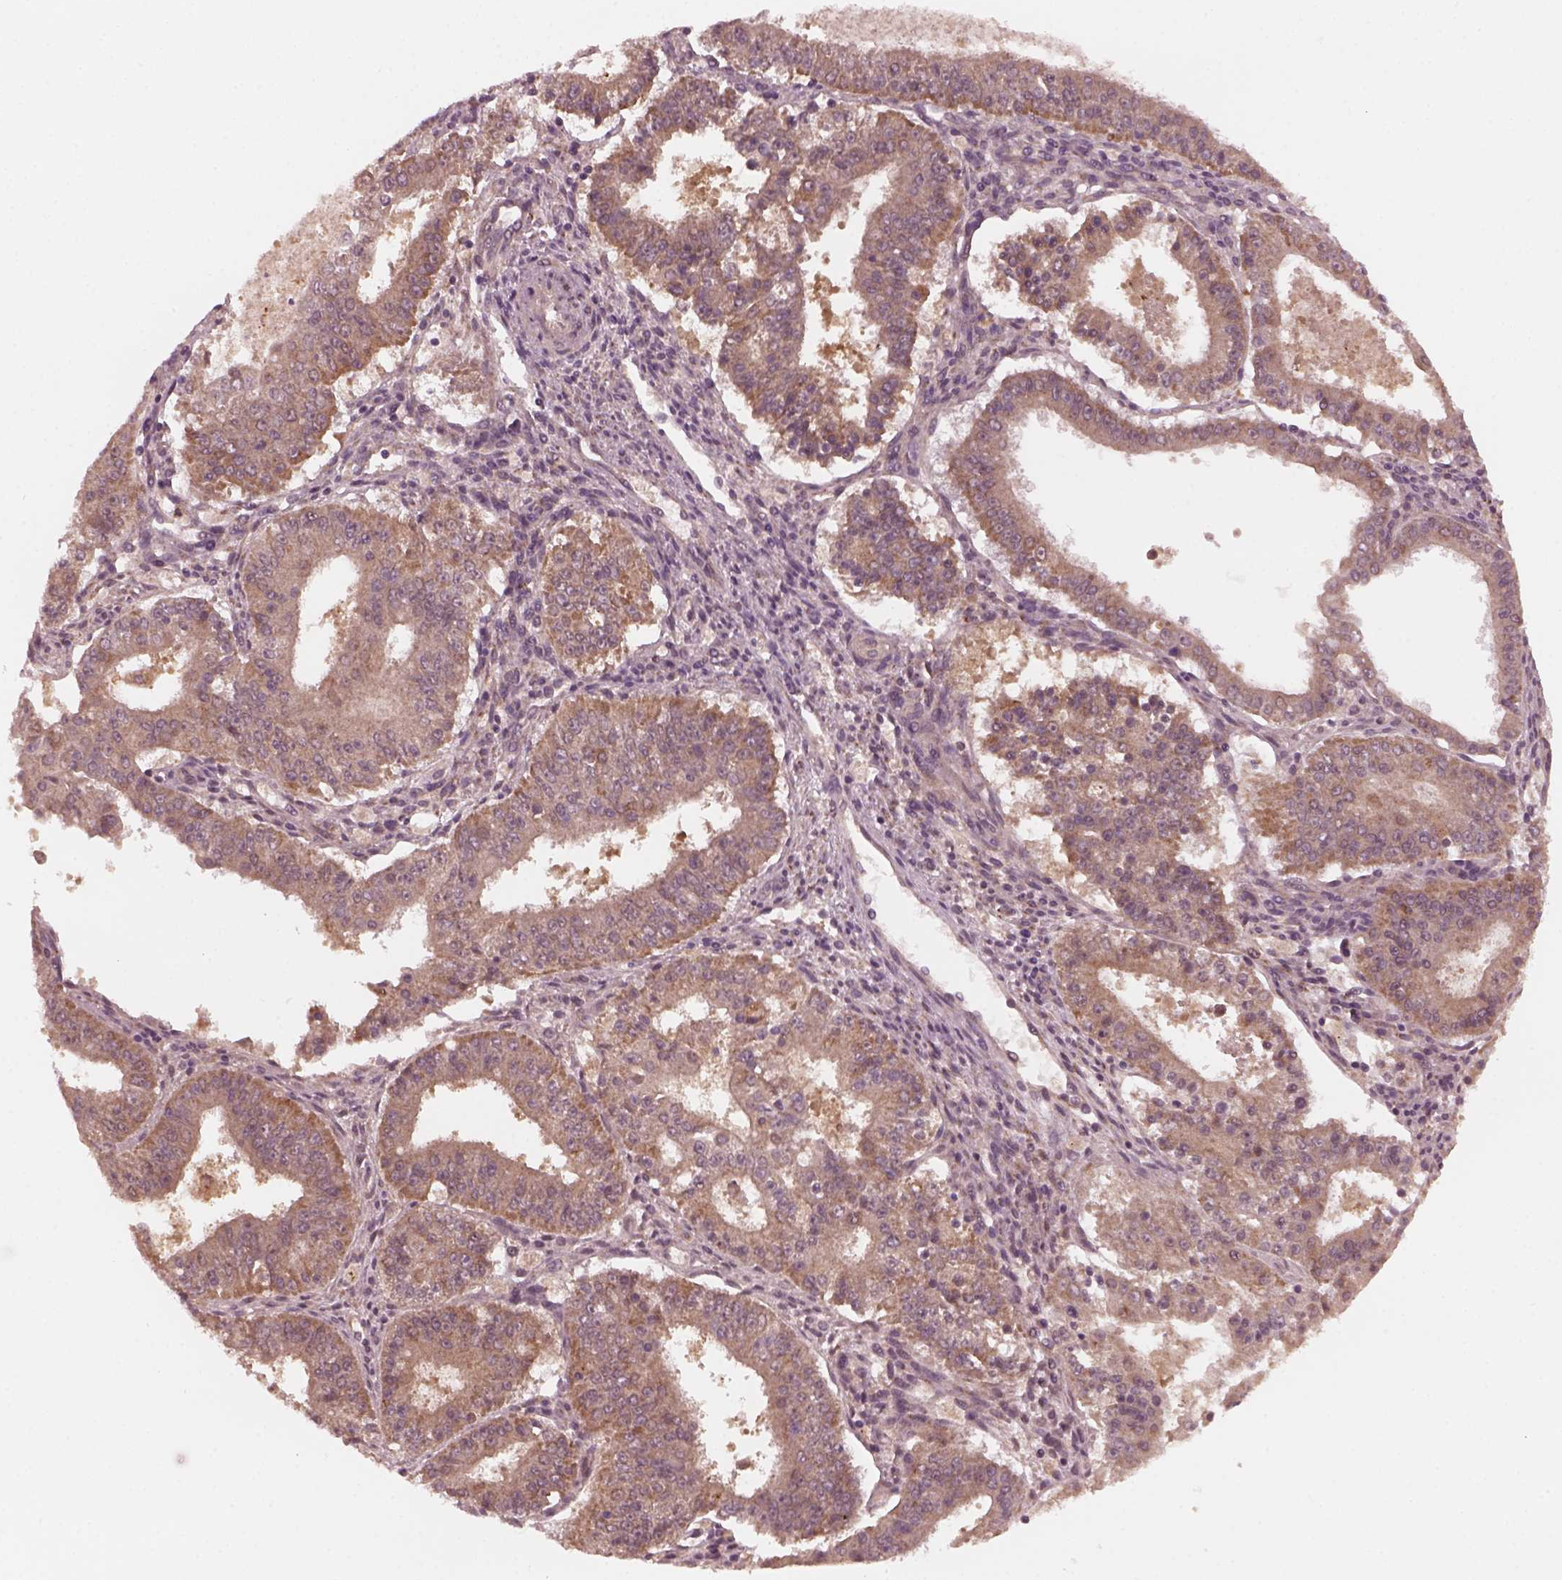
{"staining": {"intensity": "moderate", "quantity": "25%-75%", "location": "cytoplasmic/membranous"}, "tissue": "ovarian cancer", "cell_type": "Tumor cells", "image_type": "cancer", "snomed": [{"axis": "morphology", "description": "Carcinoma, endometroid"}, {"axis": "topography", "description": "Ovary"}], "caption": "Protein expression analysis of ovarian cancer reveals moderate cytoplasmic/membranous positivity in approximately 25%-75% of tumor cells.", "gene": "FAF2", "patient": {"sex": "female", "age": 42}}